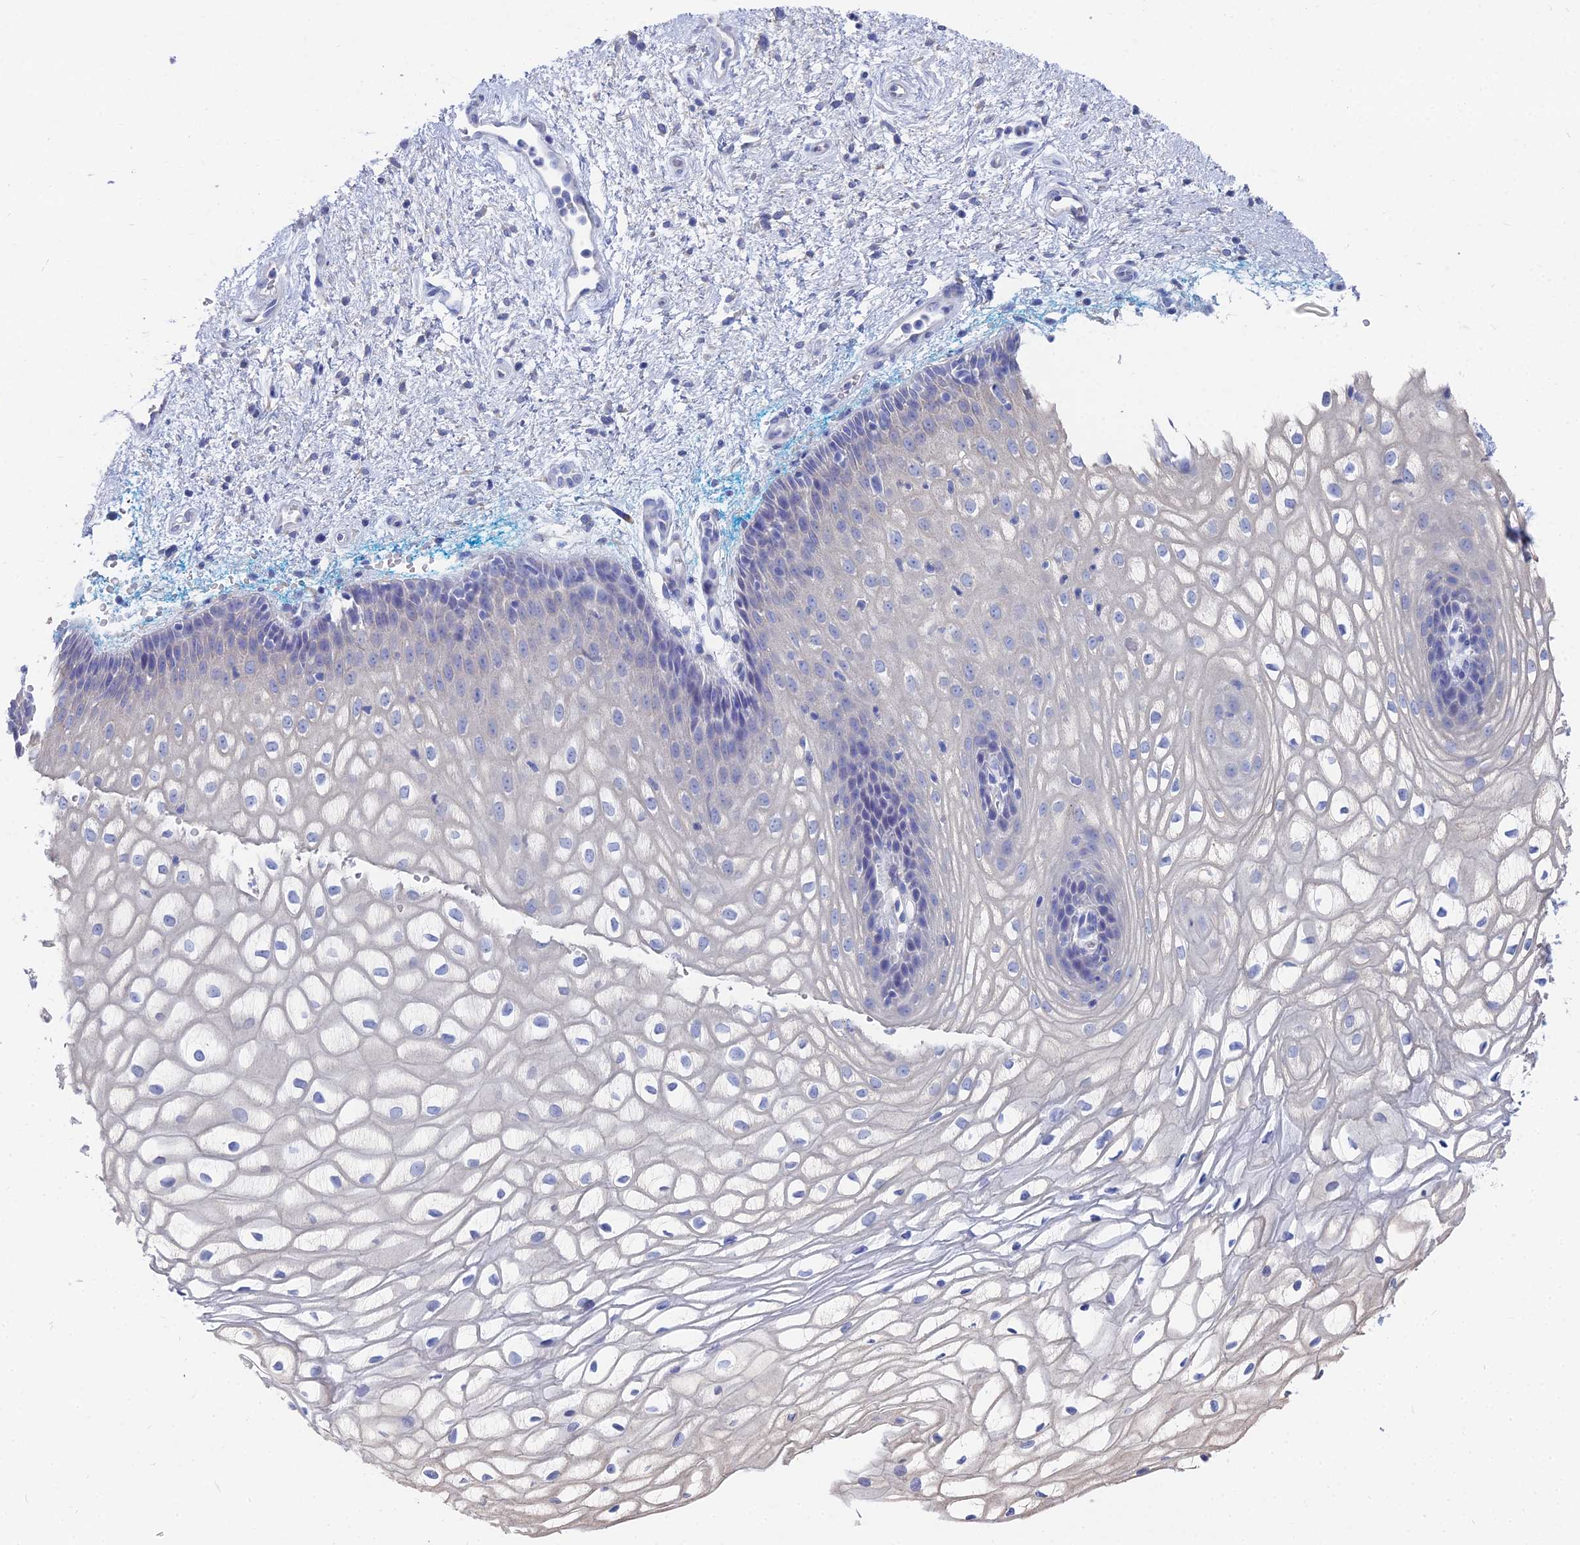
{"staining": {"intensity": "negative", "quantity": "none", "location": "none"}, "tissue": "vagina", "cell_type": "Squamous epithelial cells", "image_type": "normal", "snomed": [{"axis": "morphology", "description": "Normal tissue, NOS"}, {"axis": "topography", "description": "Vagina"}], "caption": "A photomicrograph of human vagina is negative for staining in squamous epithelial cells.", "gene": "TNNT3", "patient": {"sex": "female", "age": 34}}